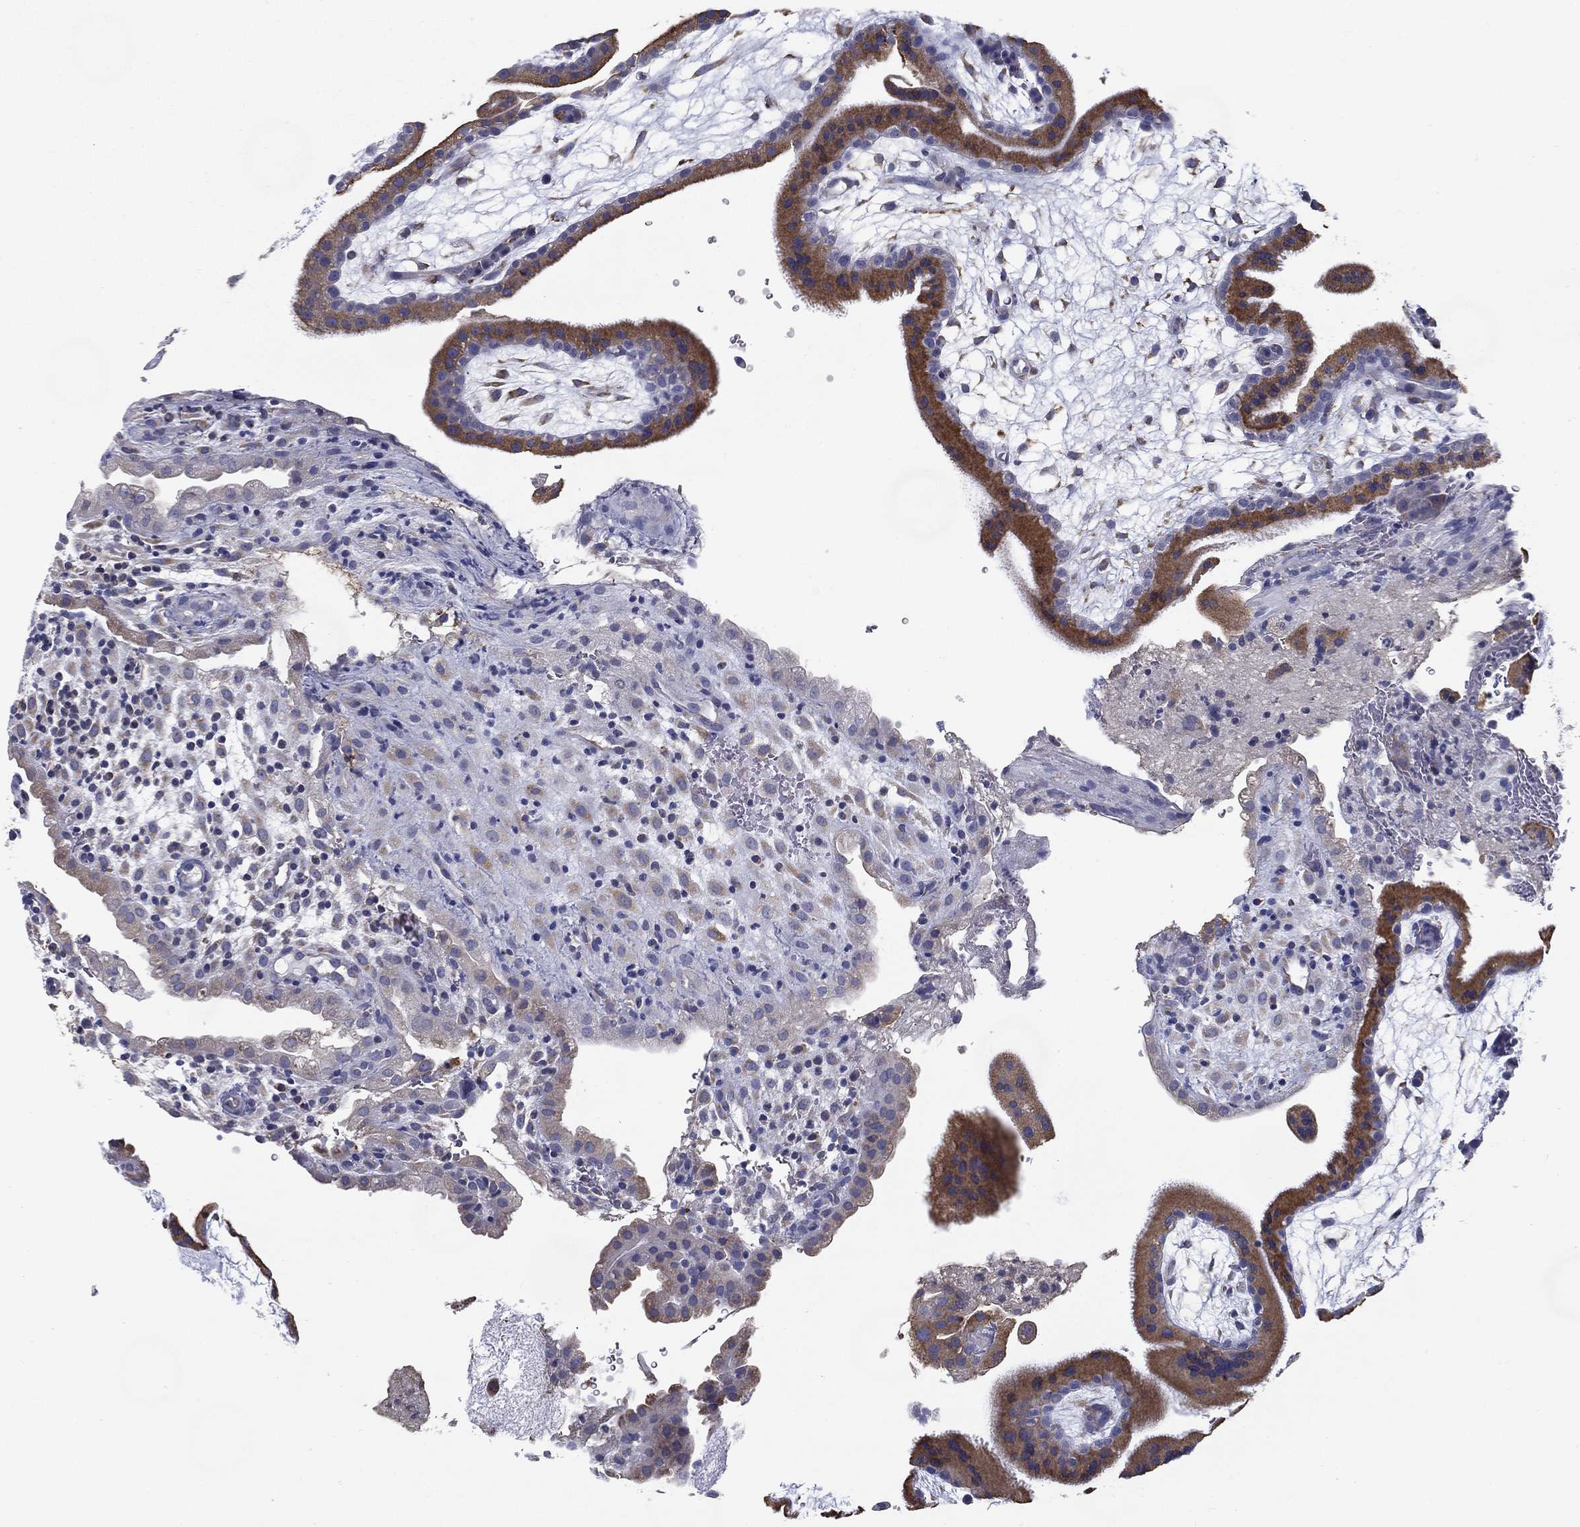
{"staining": {"intensity": "negative", "quantity": "none", "location": "none"}, "tissue": "placenta", "cell_type": "Decidual cells", "image_type": "normal", "snomed": [{"axis": "morphology", "description": "Normal tissue, NOS"}, {"axis": "topography", "description": "Placenta"}], "caption": "A photomicrograph of human placenta is negative for staining in decidual cells. (Stains: DAB immunohistochemistry (IHC) with hematoxylin counter stain, Microscopy: brightfield microscopy at high magnification).", "gene": "C19orf18", "patient": {"sex": "female", "age": 19}}